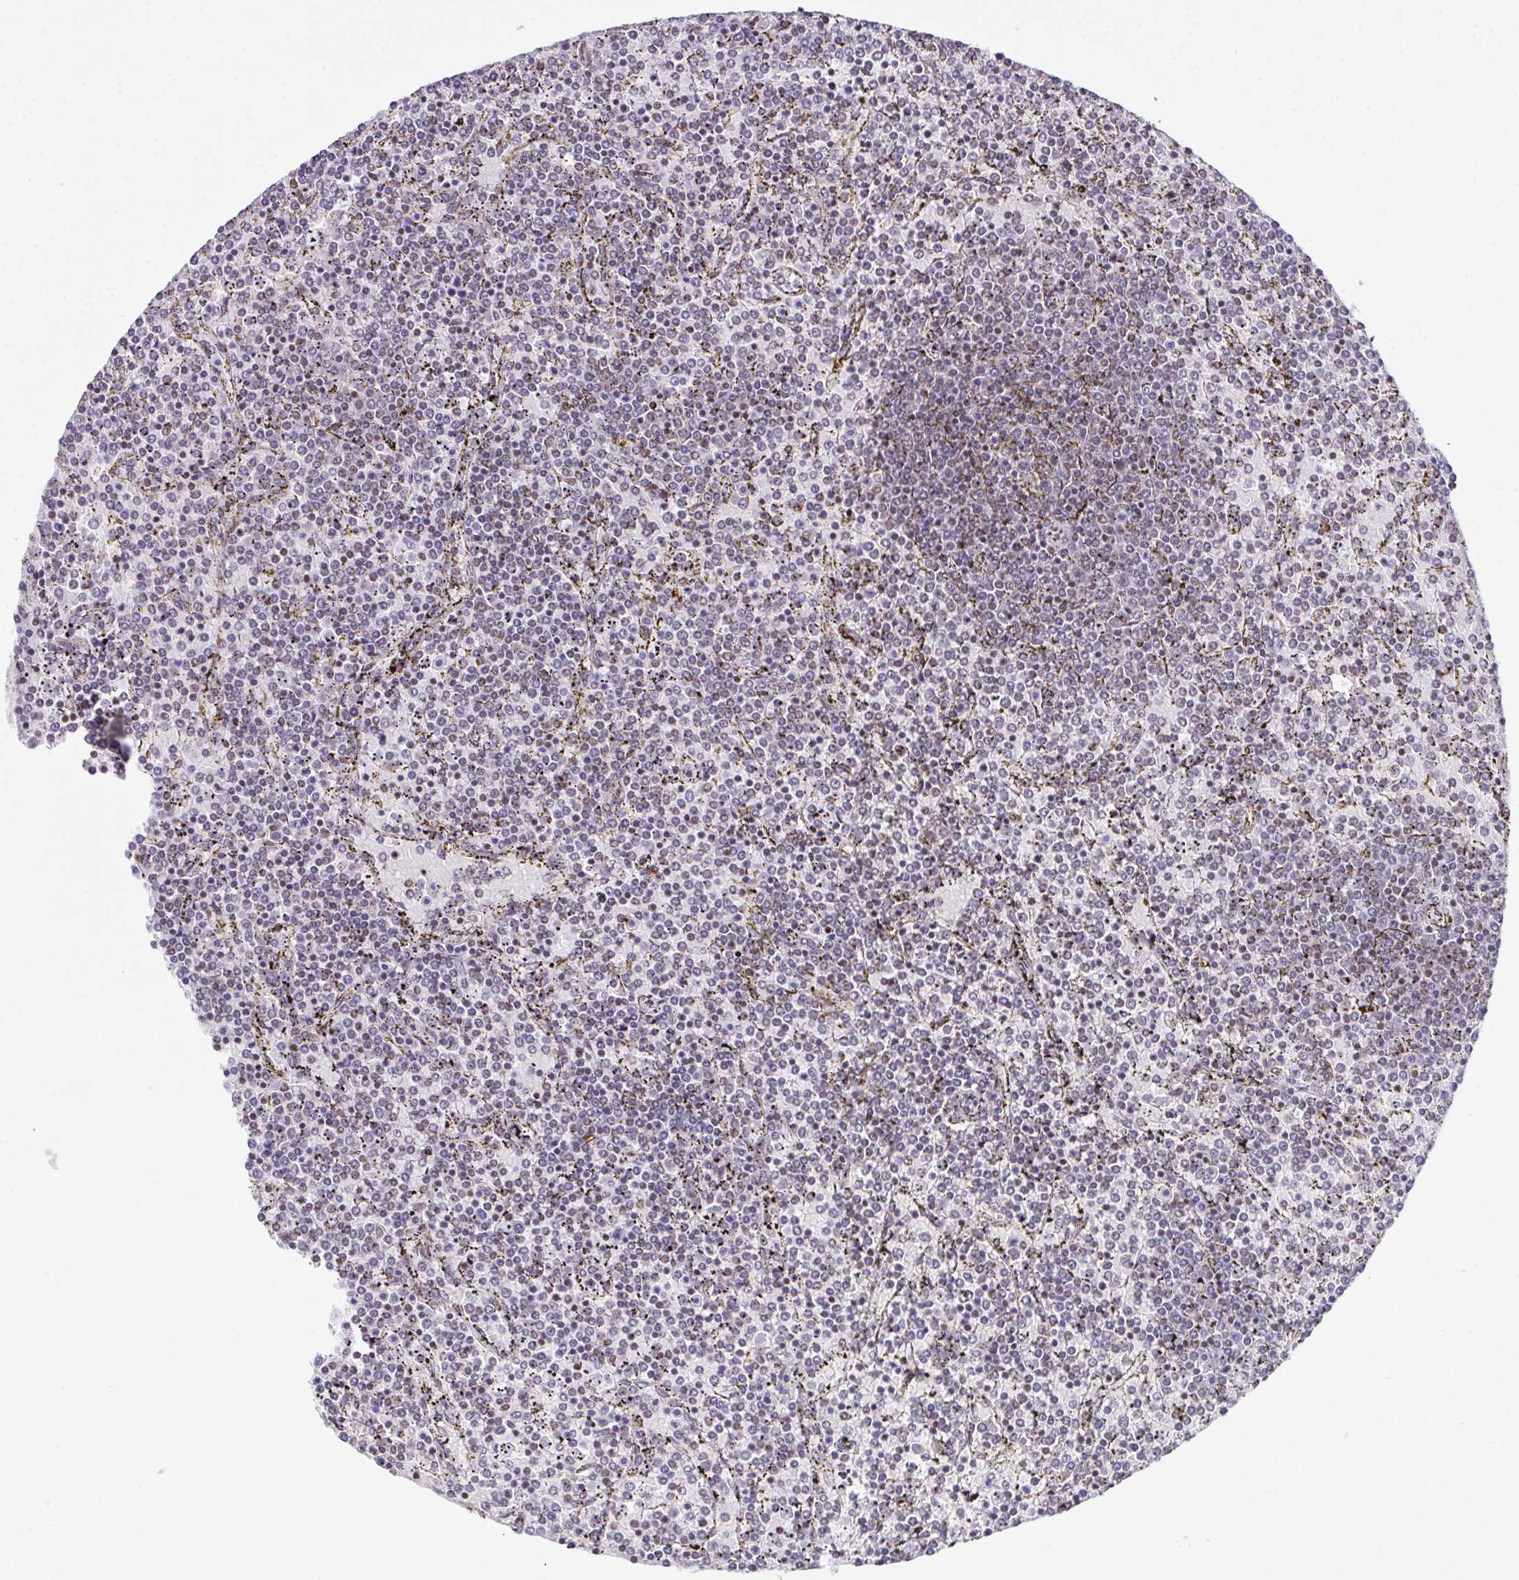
{"staining": {"intensity": "negative", "quantity": "none", "location": "none"}, "tissue": "lymphoma", "cell_type": "Tumor cells", "image_type": "cancer", "snomed": [{"axis": "morphology", "description": "Malignant lymphoma, non-Hodgkin's type, Low grade"}, {"axis": "topography", "description": "Spleen"}], "caption": "IHC of human malignant lymphoma, non-Hodgkin's type (low-grade) shows no staining in tumor cells.", "gene": "ZNF800", "patient": {"sex": "female", "age": 77}}